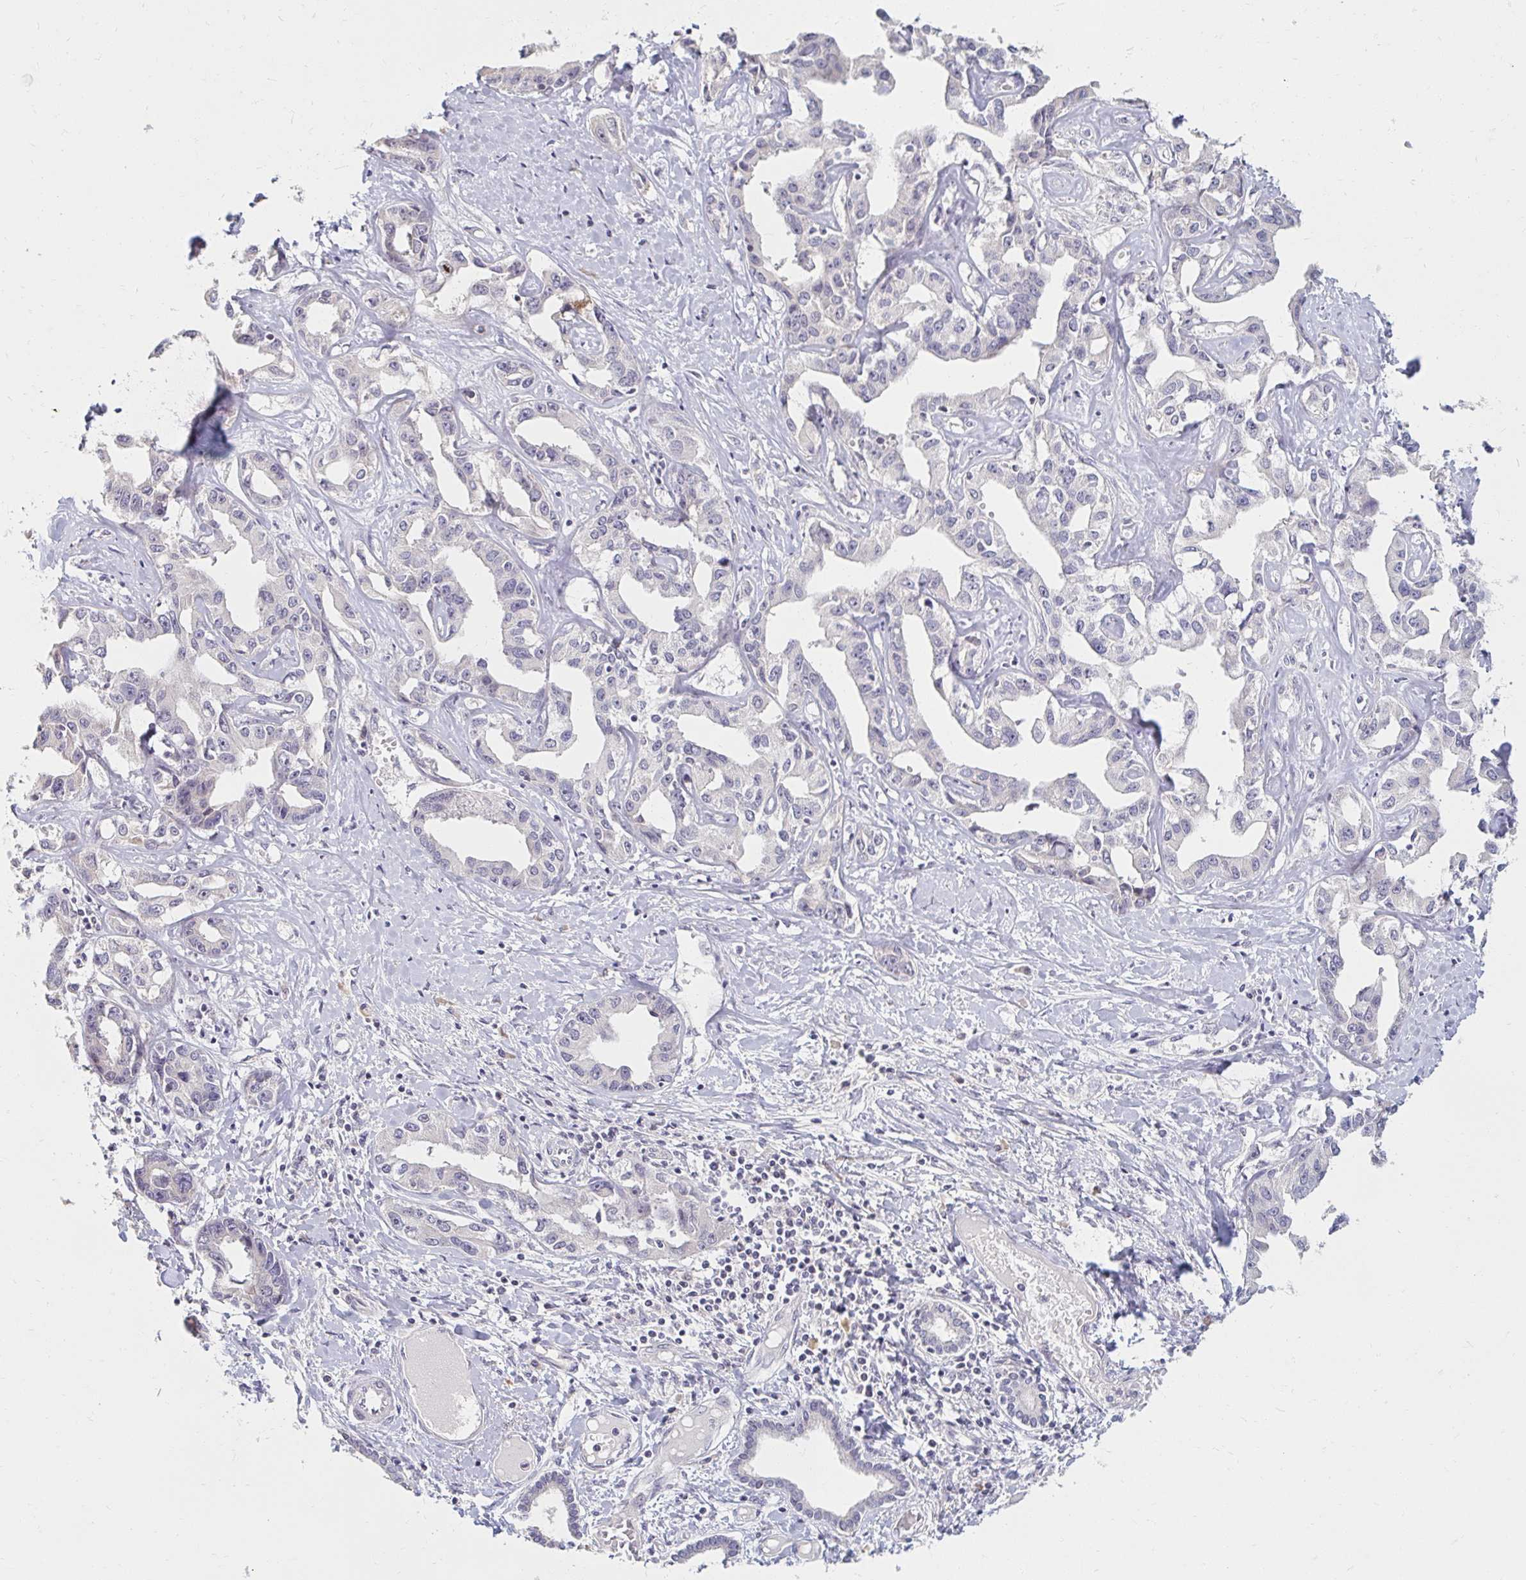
{"staining": {"intensity": "negative", "quantity": "none", "location": "none"}, "tissue": "liver cancer", "cell_type": "Tumor cells", "image_type": "cancer", "snomed": [{"axis": "morphology", "description": "Cholangiocarcinoma"}, {"axis": "topography", "description": "Liver"}], "caption": "The IHC image has no significant staining in tumor cells of liver cancer tissue.", "gene": "DDN", "patient": {"sex": "male", "age": 59}}